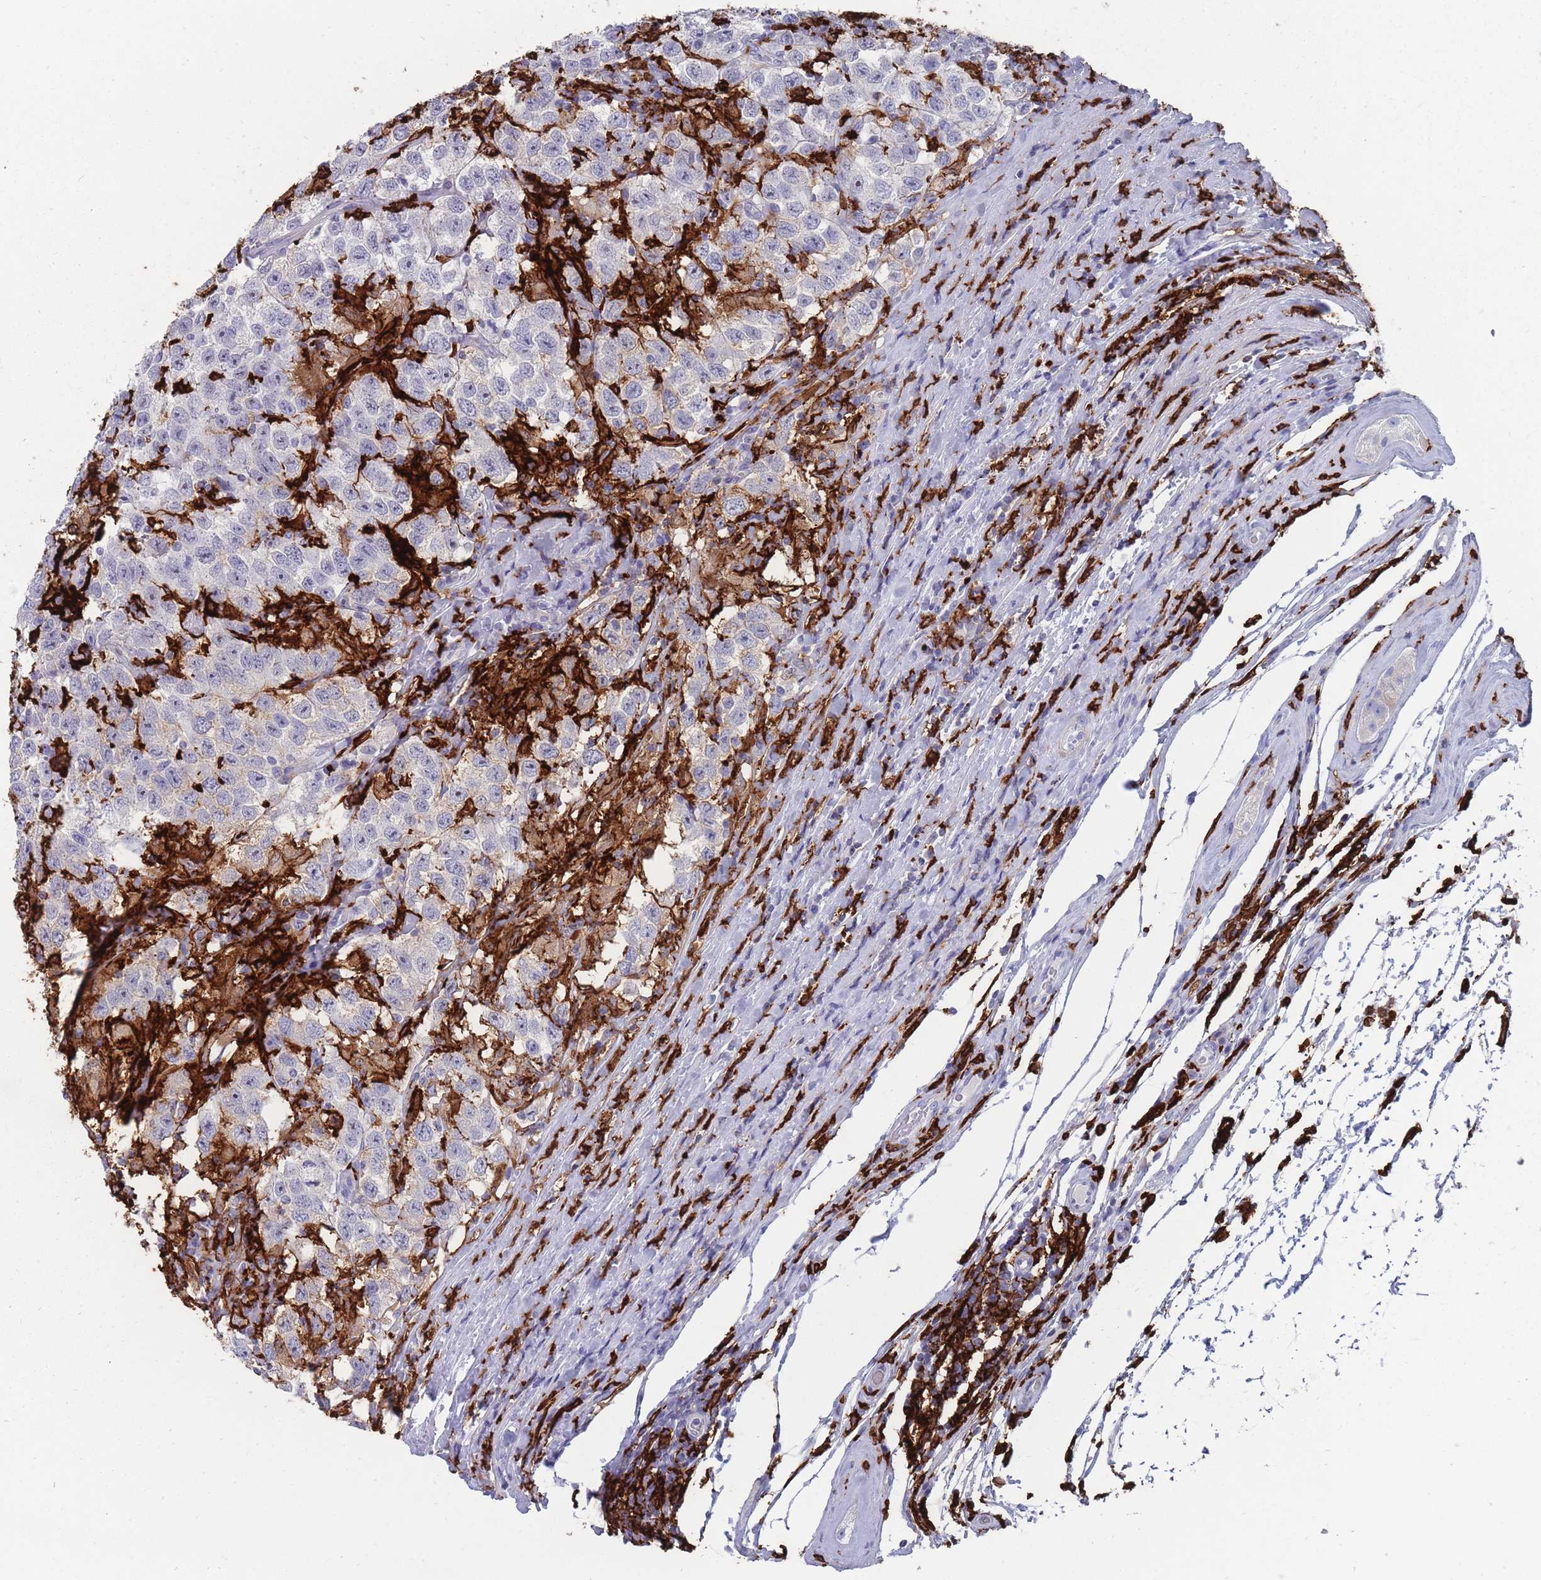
{"staining": {"intensity": "negative", "quantity": "none", "location": "none"}, "tissue": "testis cancer", "cell_type": "Tumor cells", "image_type": "cancer", "snomed": [{"axis": "morphology", "description": "Seminoma, NOS"}, {"axis": "topography", "description": "Testis"}], "caption": "This is an immunohistochemistry image of human testis cancer (seminoma). There is no expression in tumor cells.", "gene": "AIF1", "patient": {"sex": "male", "age": 41}}